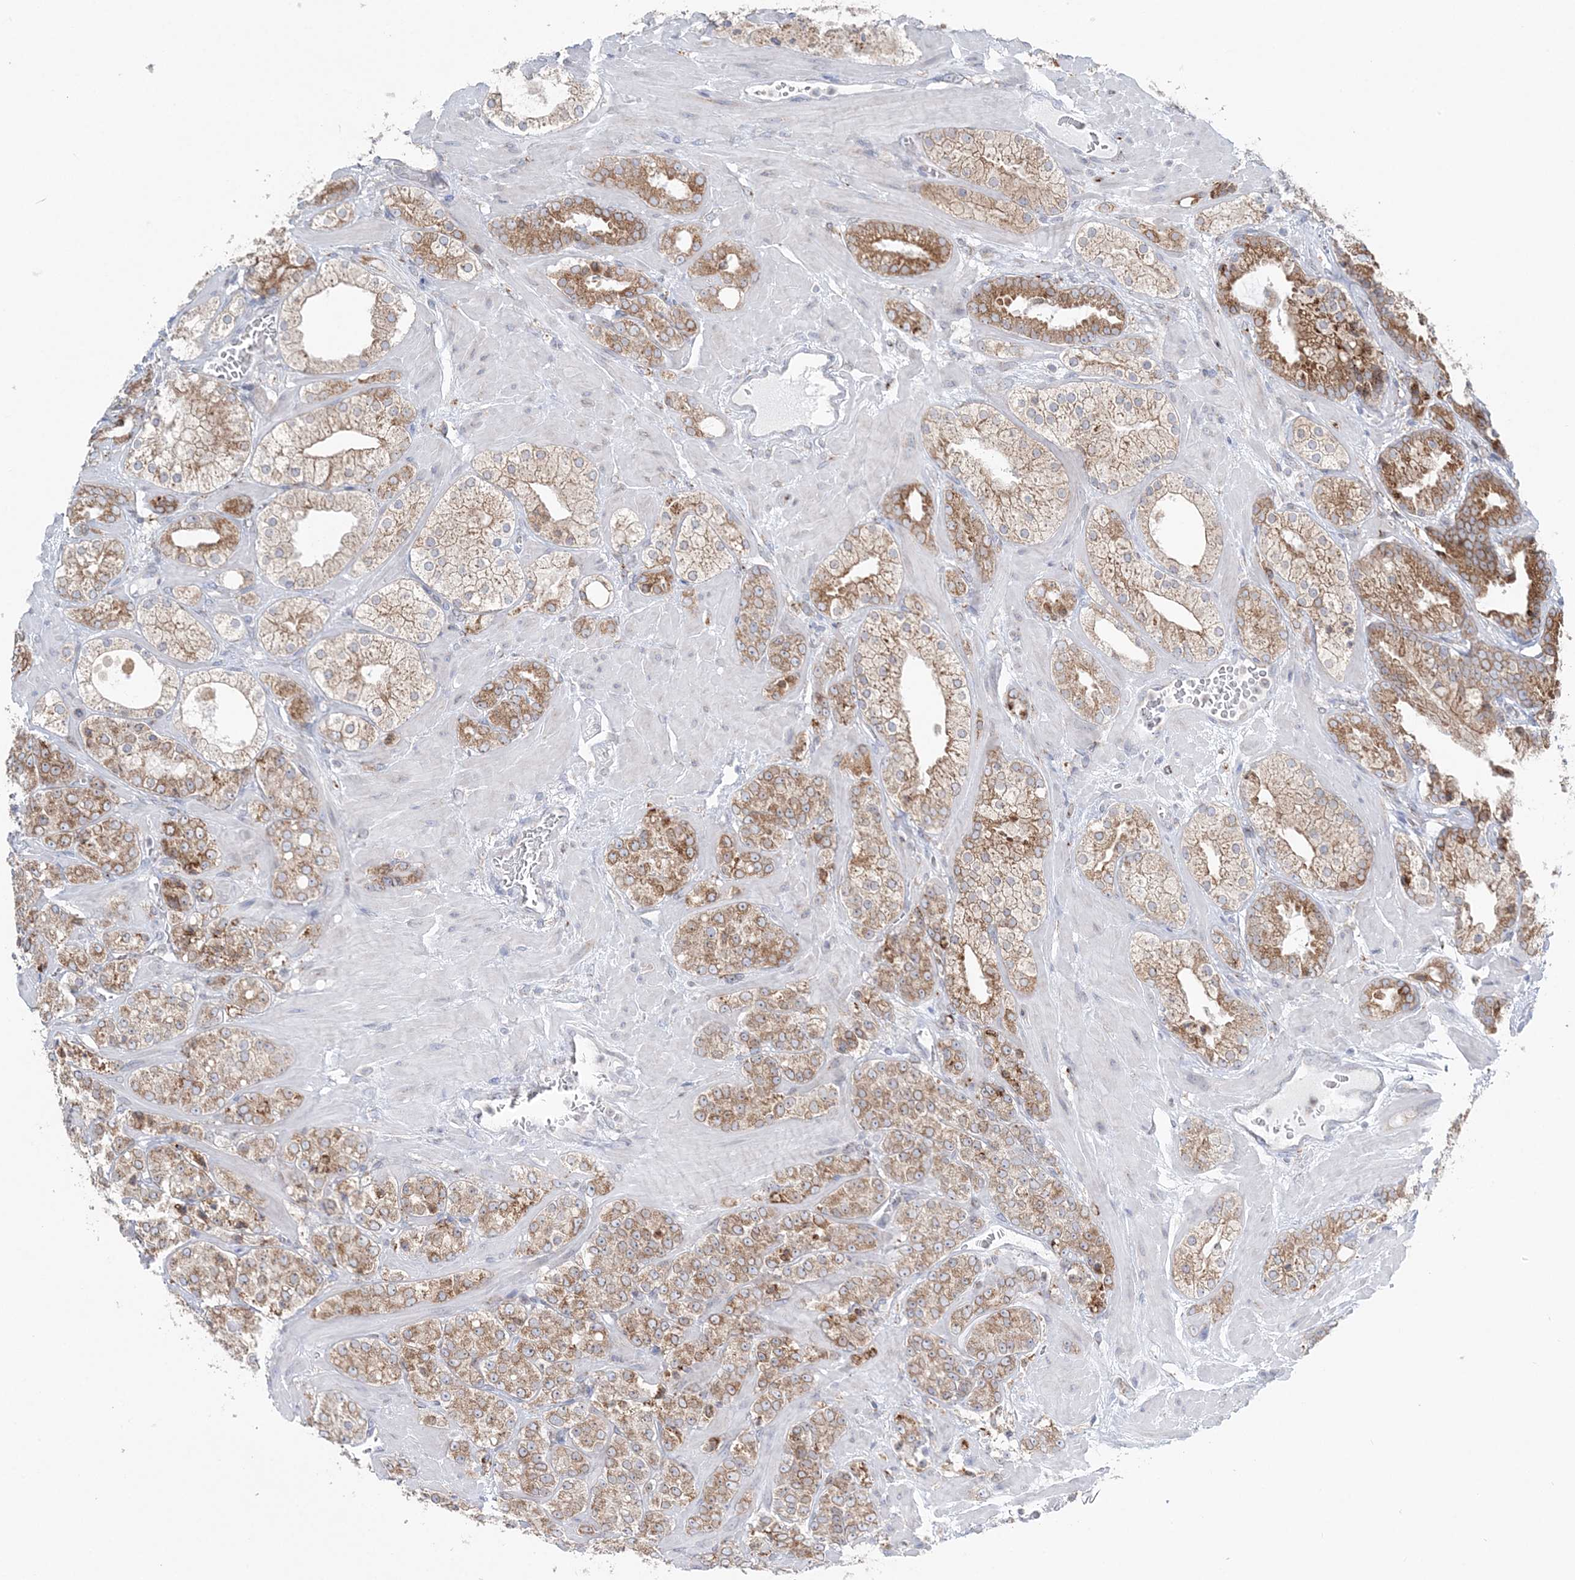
{"staining": {"intensity": "moderate", "quantity": ">75%", "location": "cytoplasmic/membranous"}, "tissue": "prostate cancer", "cell_type": "Tumor cells", "image_type": "cancer", "snomed": [{"axis": "morphology", "description": "Adenocarcinoma, High grade"}, {"axis": "topography", "description": "Prostate"}], "caption": "The image shows staining of prostate high-grade adenocarcinoma, revealing moderate cytoplasmic/membranous protein staining (brown color) within tumor cells. The protein of interest is stained brown, and the nuclei are stained in blue (DAB (3,3'-diaminobenzidine) IHC with brightfield microscopy, high magnification).", "gene": "TMED10", "patient": {"sex": "male", "age": 64}}